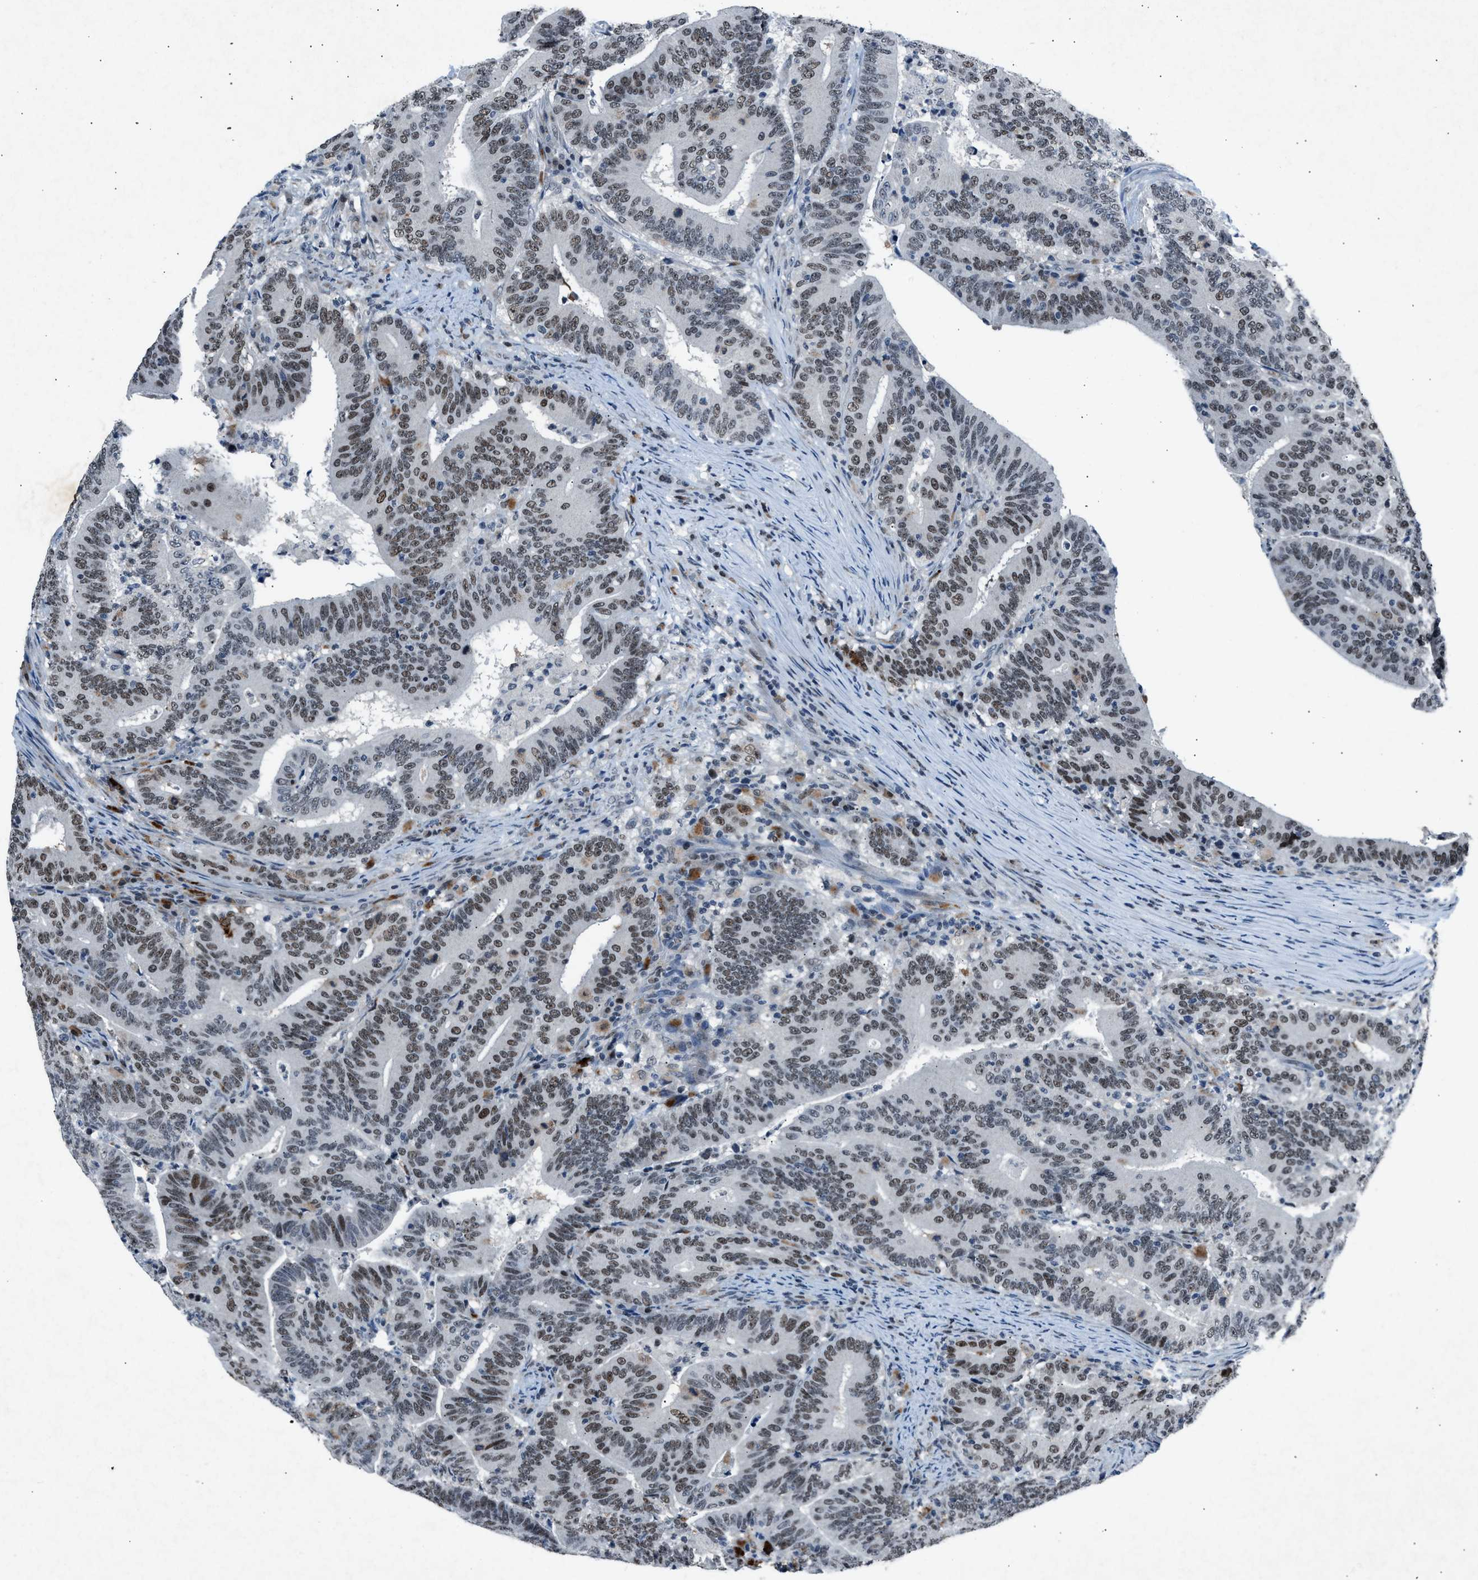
{"staining": {"intensity": "moderate", "quantity": "25%-75%", "location": "nuclear"}, "tissue": "colorectal cancer", "cell_type": "Tumor cells", "image_type": "cancer", "snomed": [{"axis": "morphology", "description": "Adenocarcinoma, NOS"}, {"axis": "topography", "description": "Colon"}], "caption": "An immunohistochemistry (IHC) histopathology image of neoplastic tissue is shown. Protein staining in brown highlights moderate nuclear positivity in colorectal cancer (adenocarcinoma) within tumor cells. Using DAB (3,3'-diaminobenzidine) (brown) and hematoxylin (blue) stains, captured at high magnification using brightfield microscopy.", "gene": "ADCY1", "patient": {"sex": "female", "age": 66}}